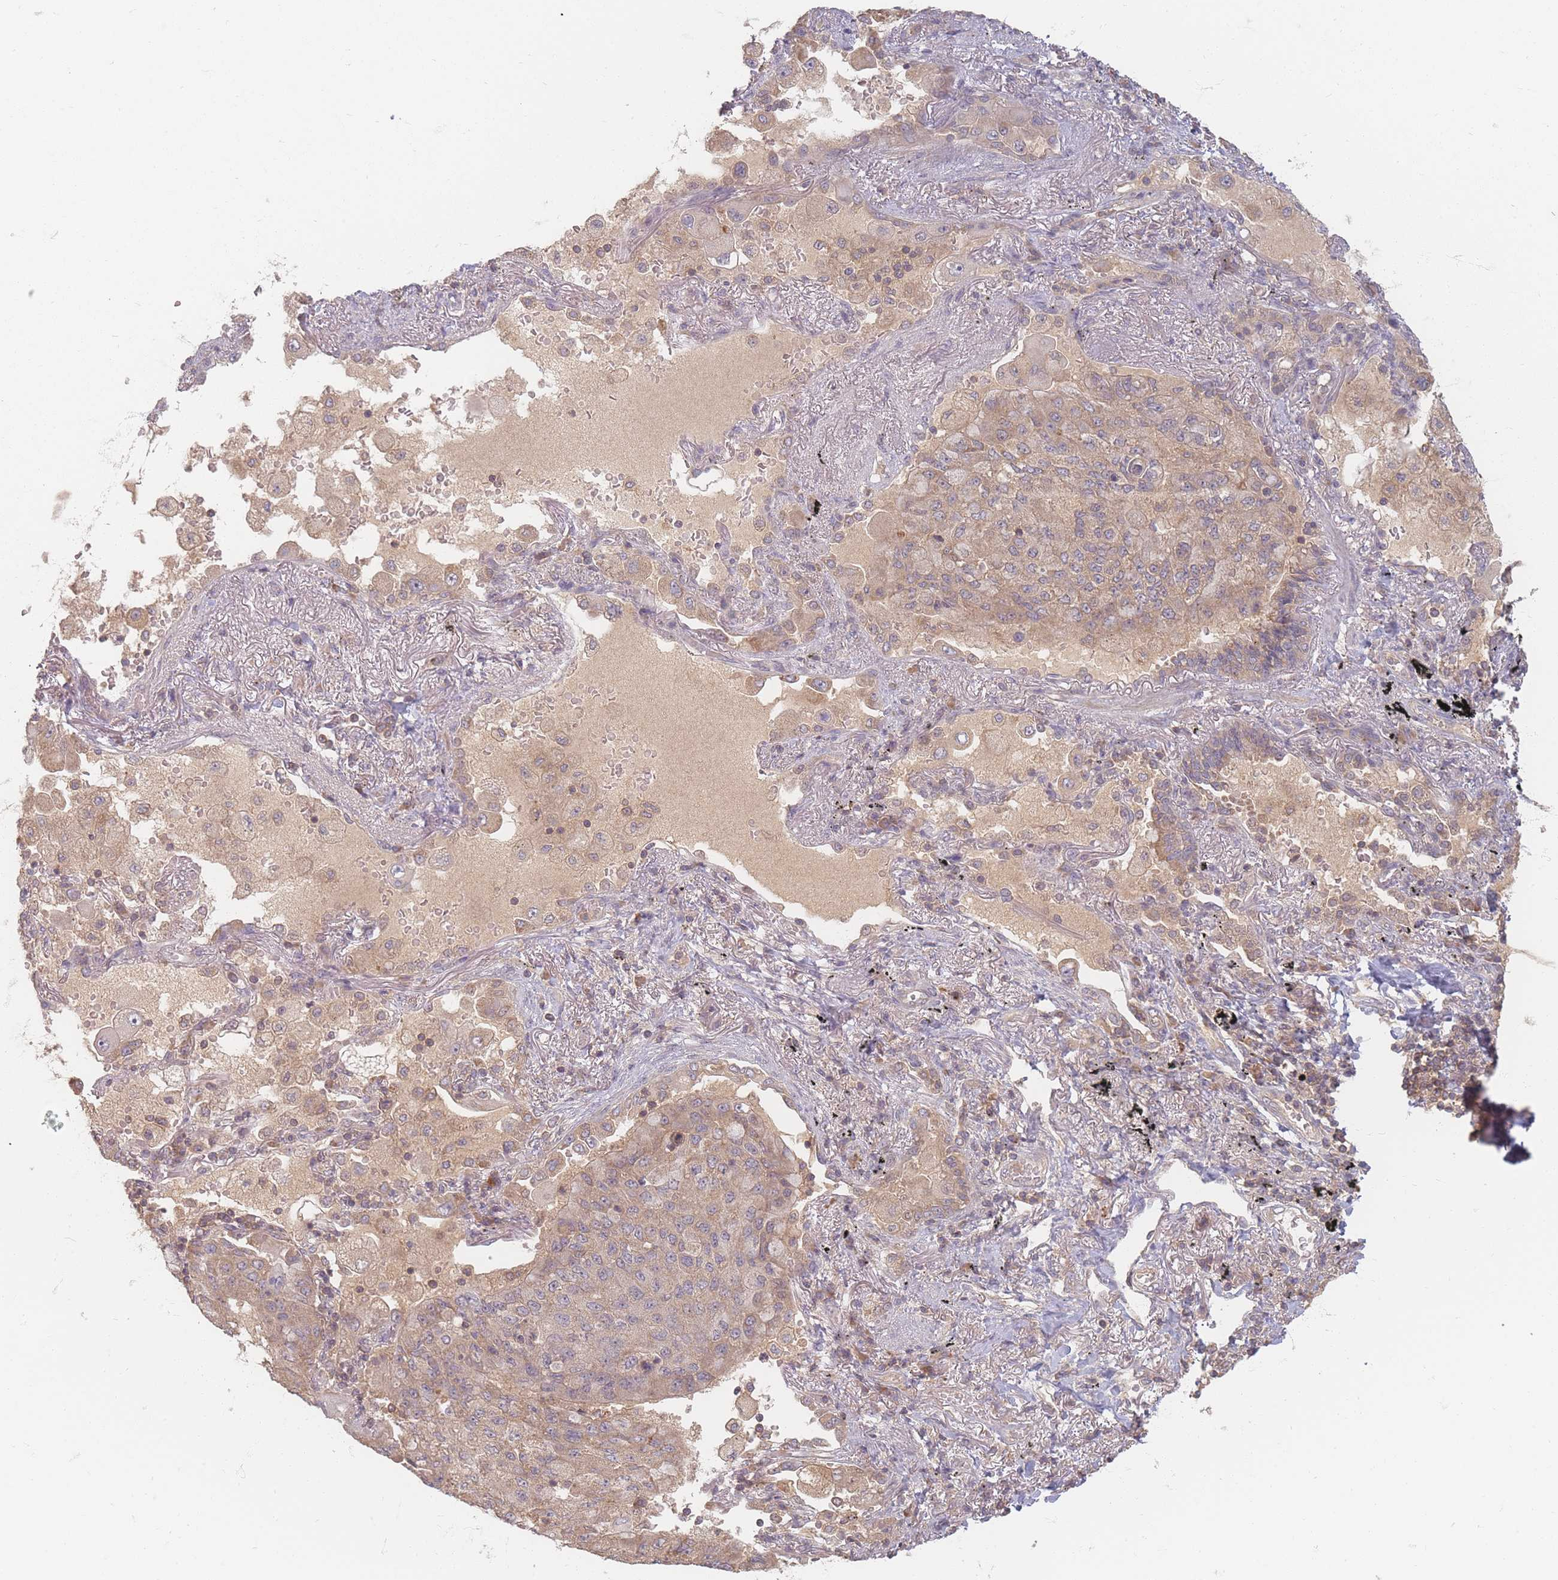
{"staining": {"intensity": "weak", "quantity": ">75%", "location": "cytoplasmic/membranous"}, "tissue": "lung cancer", "cell_type": "Tumor cells", "image_type": "cancer", "snomed": [{"axis": "morphology", "description": "Squamous cell carcinoma, NOS"}, {"axis": "topography", "description": "Lung"}], "caption": "High-magnification brightfield microscopy of lung cancer (squamous cell carcinoma) stained with DAB (3,3'-diaminobenzidine) (brown) and counterstained with hematoxylin (blue). tumor cells exhibit weak cytoplasmic/membranous expression is present in about>75% of cells.", "gene": "SLC35F3", "patient": {"sex": "male", "age": 74}}